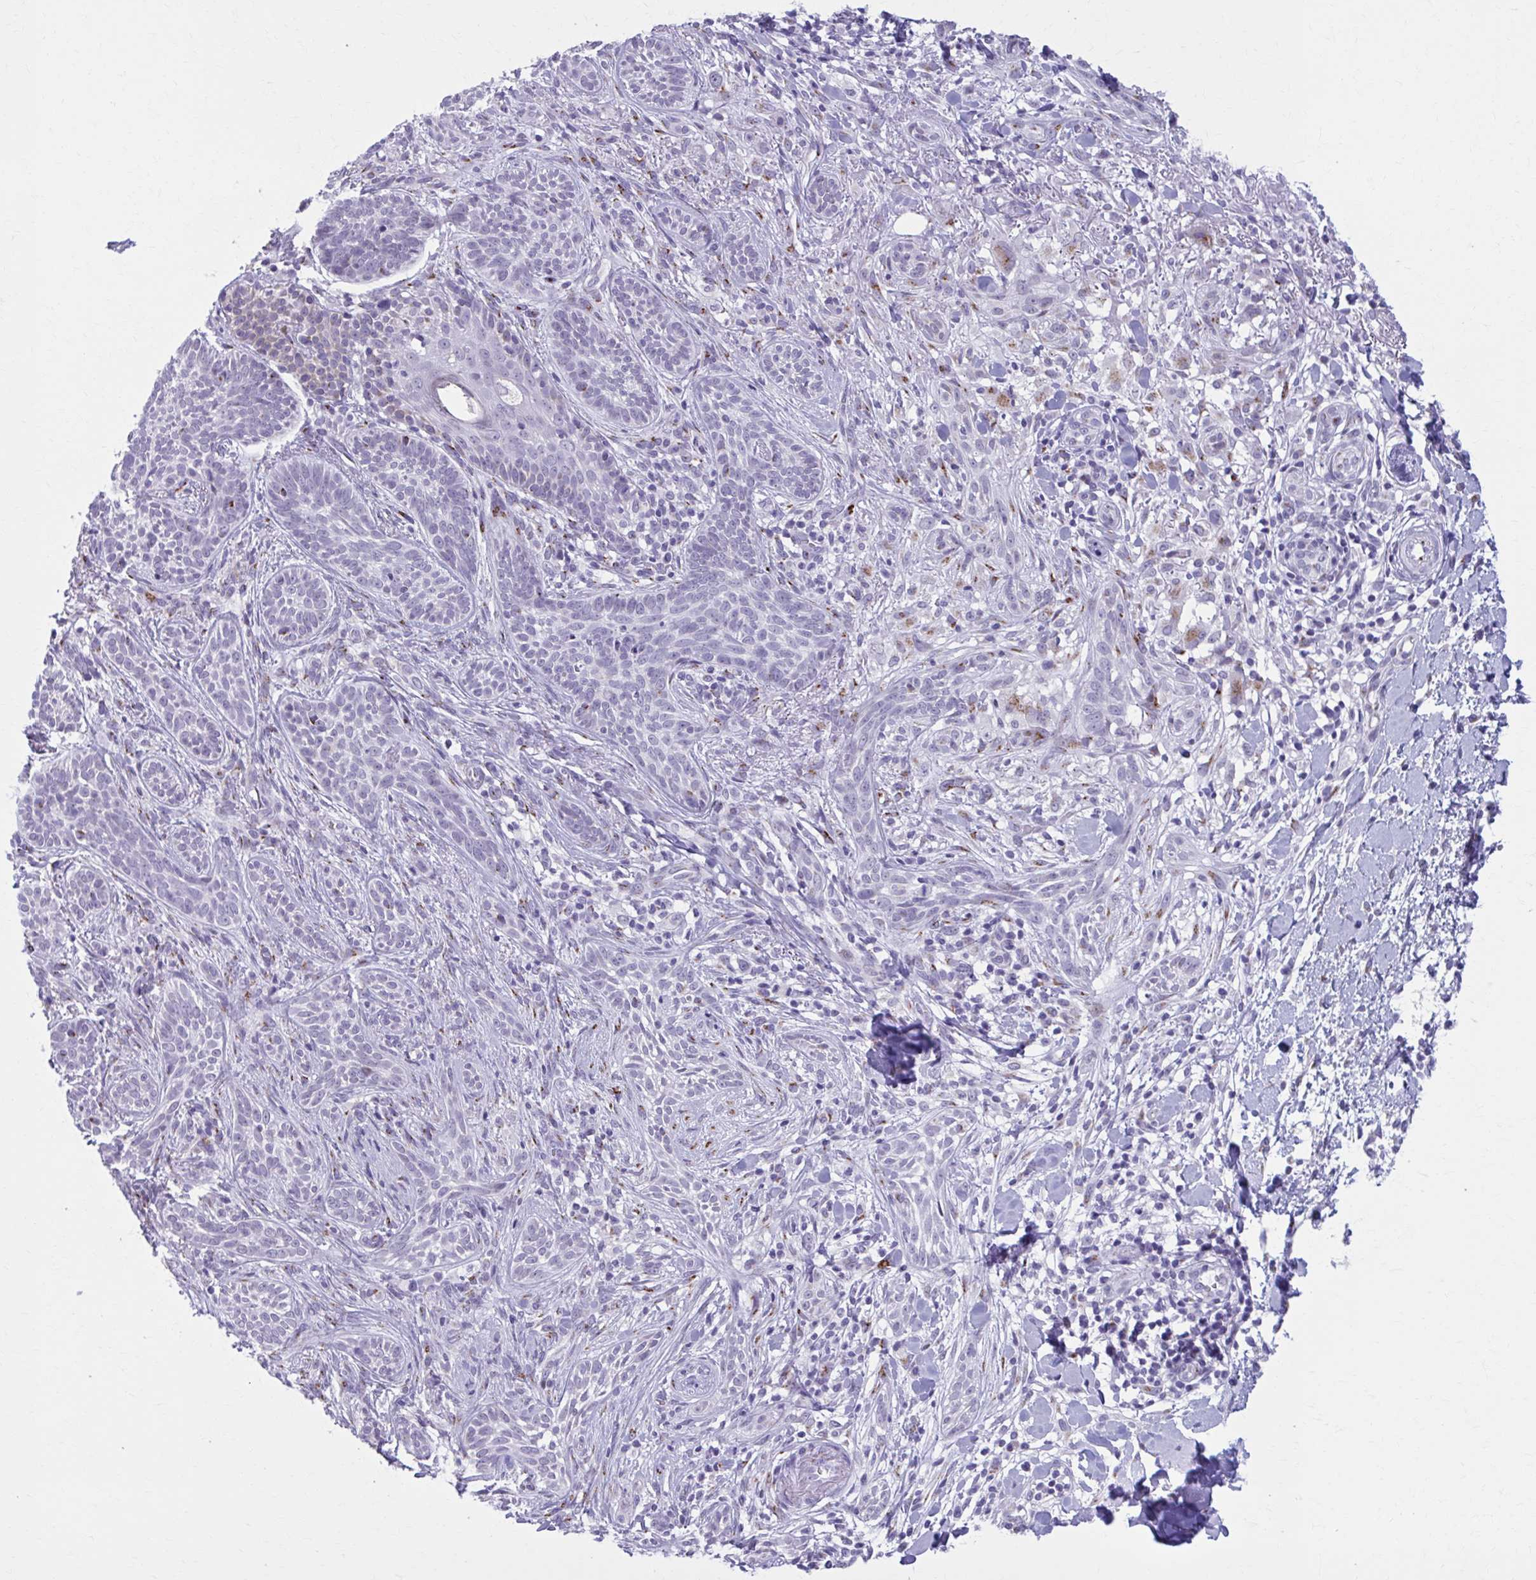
{"staining": {"intensity": "negative", "quantity": "none", "location": "none"}, "tissue": "skin cancer", "cell_type": "Tumor cells", "image_type": "cancer", "snomed": [{"axis": "morphology", "description": "Basal cell carcinoma"}, {"axis": "topography", "description": "Skin"}], "caption": "Tumor cells are negative for protein expression in human skin cancer (basal cell carcinoma). Brightfield microscopy of immunohistochemistry (IHC) stained with DAB (brown) and hematoxylin (blue), captured at high magnification.", "gene": "ZNF682", "patient": {"sex": "male", "age": 75}}